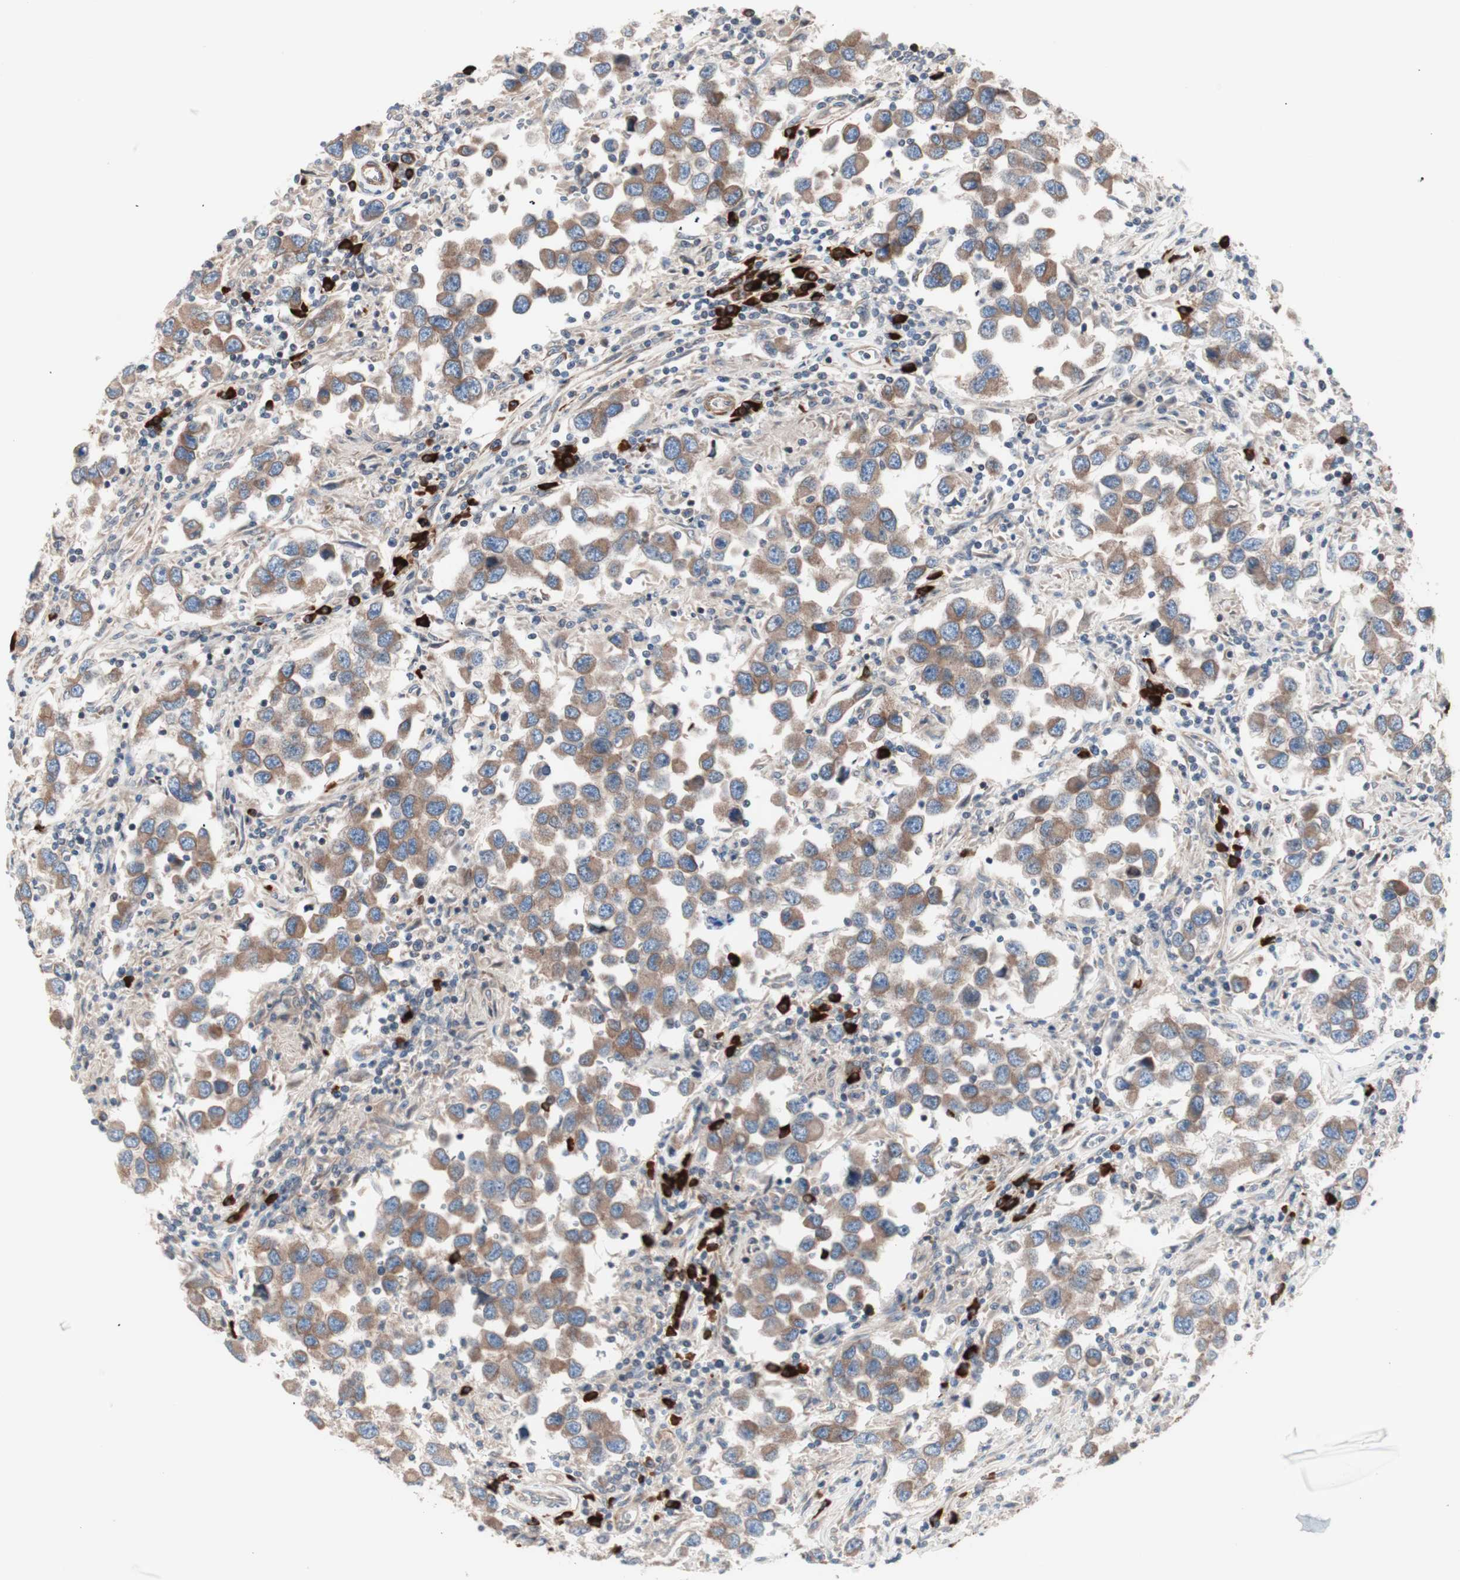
{"staining": {"intensity": "moderate", "quantity": ">75%", "location": "cytoplasmic/membranous"}, "tissue": "testis cancer", "cell_type": "Tumor cells", "image_type": "cancer", "snomed": [{"axis": "morphology", "description": "Carcinoma, Embryonal, NOS"}, {"axis": "topography", "description": "Testis"}], "caption": "A micrograph of testis cancer stained for a protein reveals moderate cytoplasmic/membranous brown staining in tumor cells. Immunohistochemistry stains the protein in brown and the nuclei are stained blue.", "gene": "ALG5", "patient": {"sex": "male", "age": 21}}